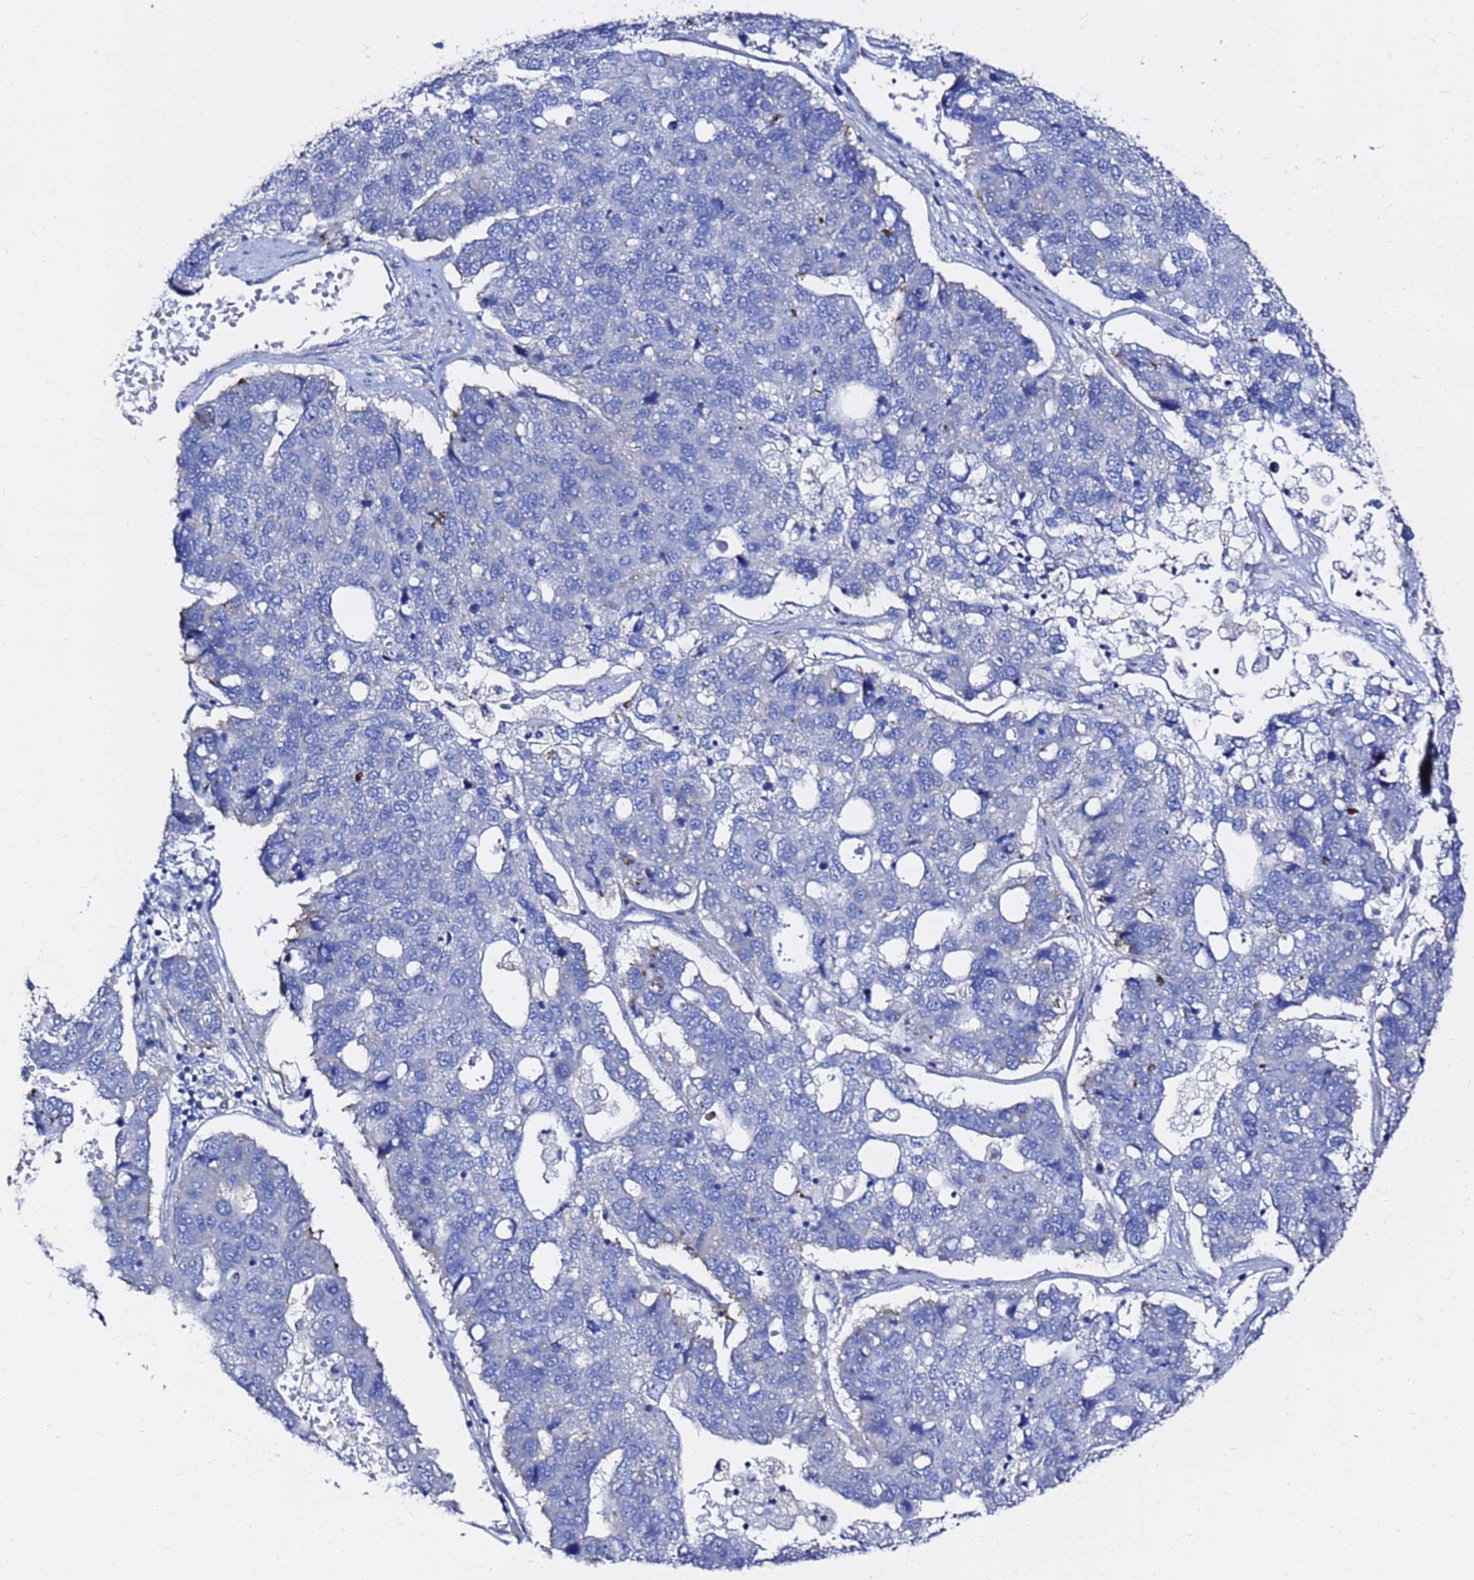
{"staining": {"intensity": "negative", "quantity": "none", "location": "none"}, "tissue": "pancreatic cancer", "cell_type": "Tumor cells", "image_type": "cancer", "snomed": [{"axis": "morphology", "description": "Adenocarcinoma, NOS"}, {"axis": "topography", "description": "Pancreas"}], "caption": "Immunohistochemistry photomicrograph of neoplastic tissue: pancreatic cancer stained with DAB displays no significant protein expression in tumor cells. (DAB (3,3'-diaminobenzidine) IHC visualized using brightfield microscopy, high magnification).", "gene": "TUBA8", "patient": {"sex": "female", "age": 61}}